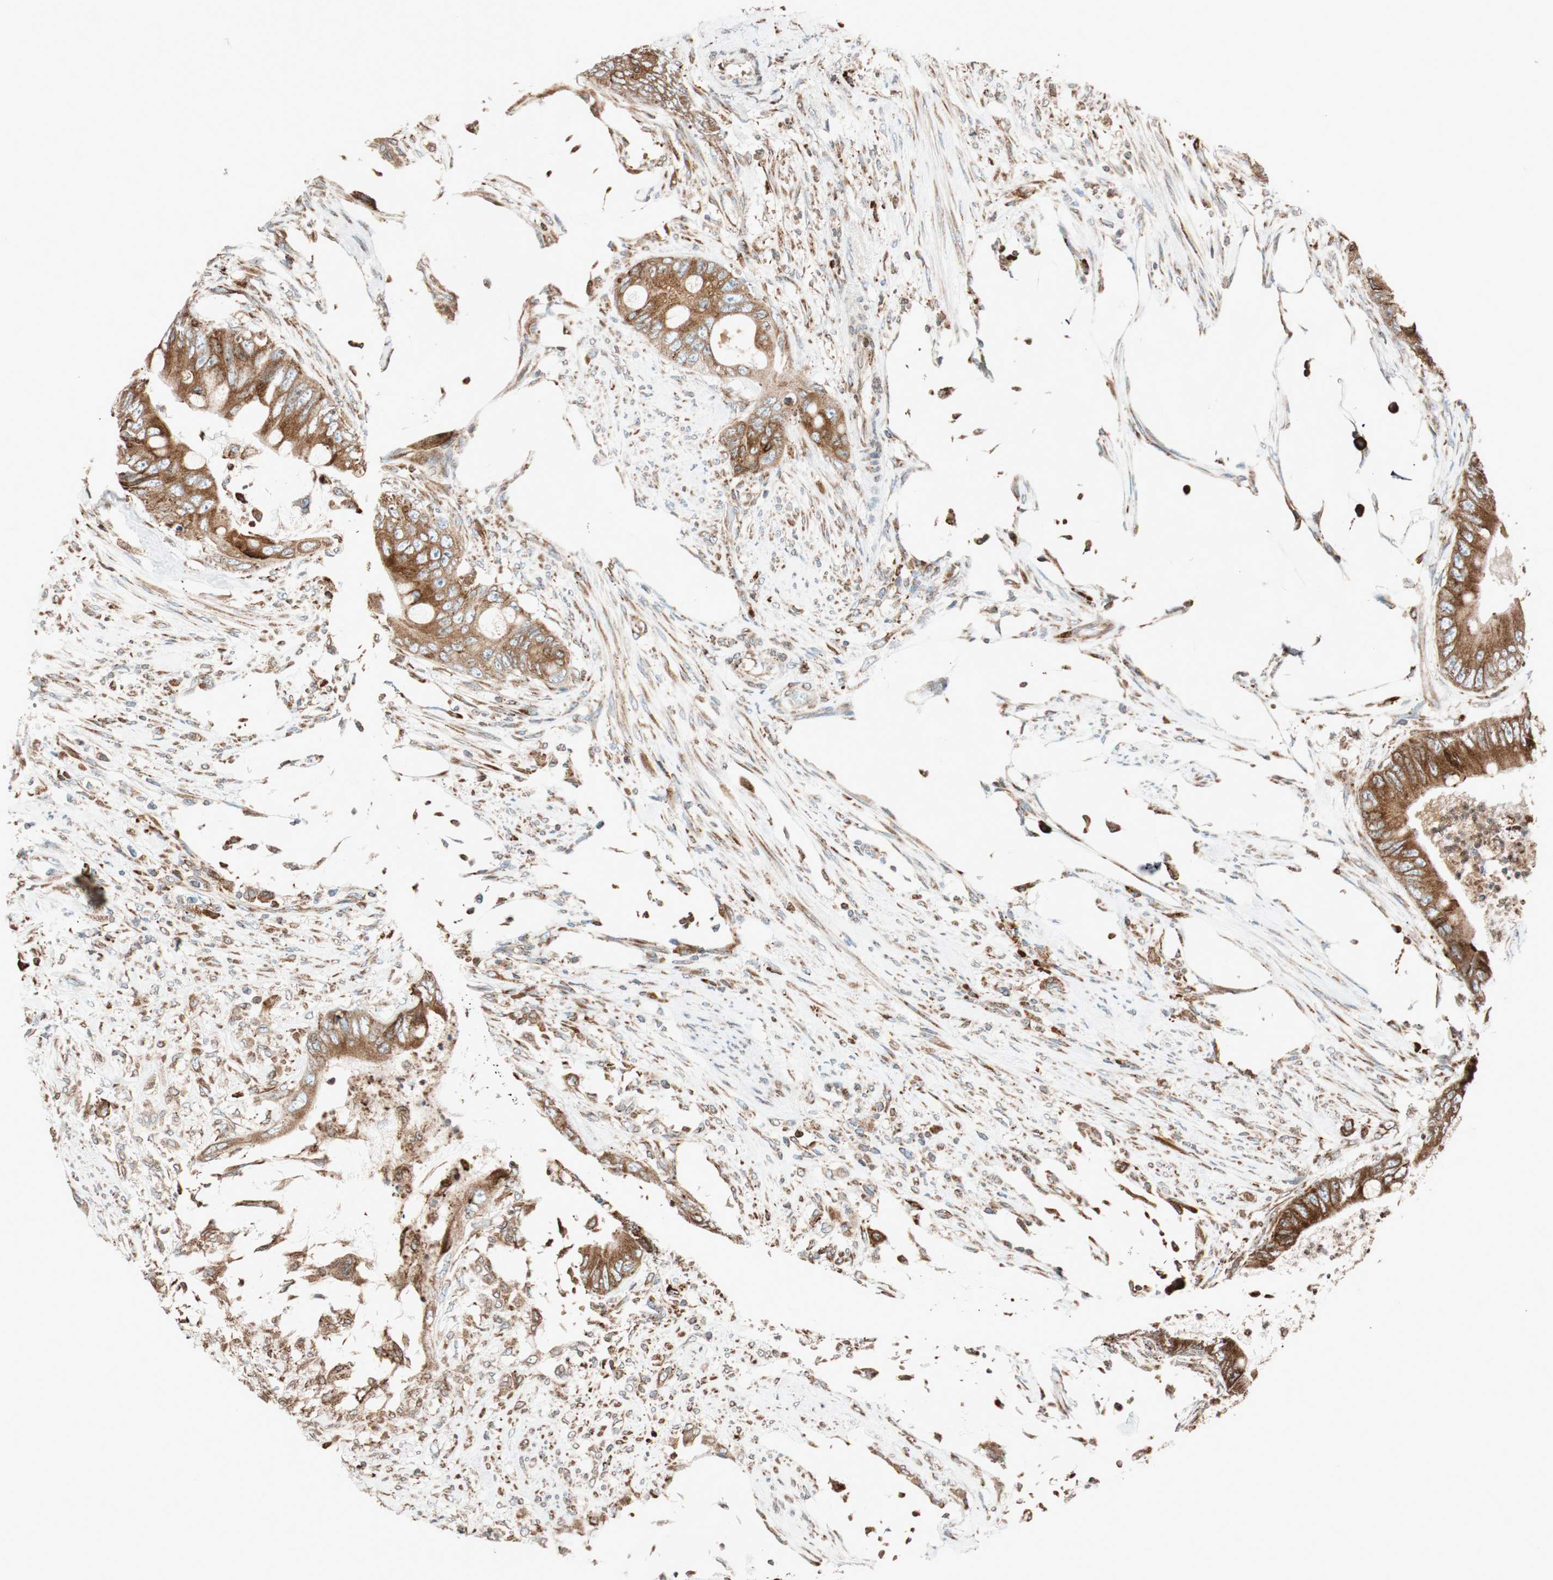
{"staining": {"intensity": "moderate", "quantity": ">75%", "location": "cytoplasmic/membranous"}, "tissue": "colorectal cancer", "cell_type": "Tumor cells", "image_type": "cancer", "snomed": [{"axis": "morphology", "description": "Adenocarcinoma, NOS"}, {"axis": "topography", "description": "Rectum"}], "caption": "The immunohistochemical stain labels moderate cytoplasmic/membranous staining in tumor cells of adenocarcinoma (colorectal) tissue. Nuclei are stained in blue.", "gene": "PRKCSH", "patient": {"sex": "female", "age": 77}}